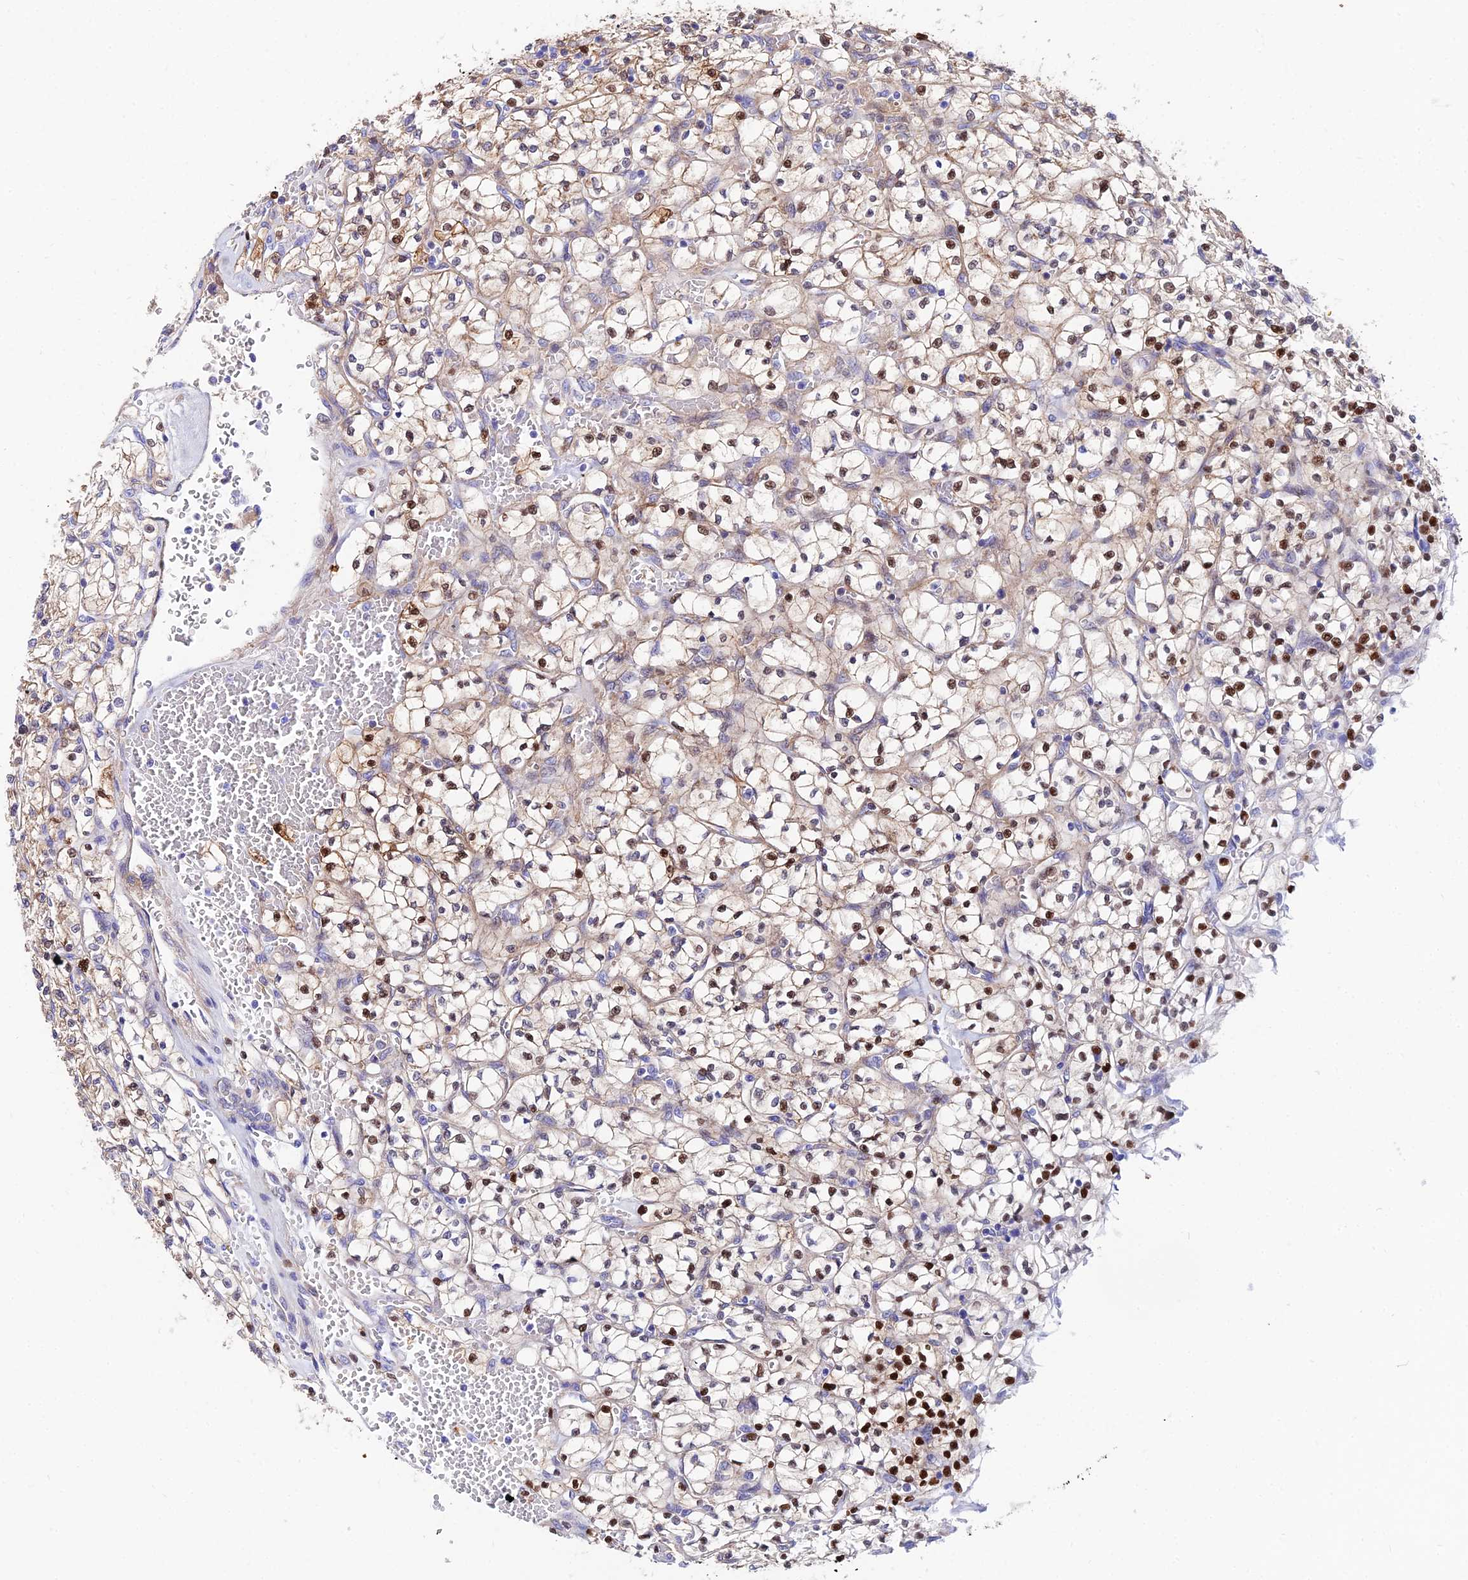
{"staining": {"intensity": "strong", "quantity": "25%-75%", "location": "nuclear"}, "tissue": "renal cancer", "cell_type": "Tumor cells", "image_type": "cancer", "snomed": [{"axis": "morphology", "description": "Adenocarcinoma, NOS"}, {"axis": "topography", "description": "Kidney"}], "caption": "Renal cancer (adenocarcinoma) was stained to show a protein in brown. There is high levels of strong nuclear positivity in approximately 25%-75% of tumor cells.", "gene": "CEP41", "patient": {"sex": "female", "age": 64}}